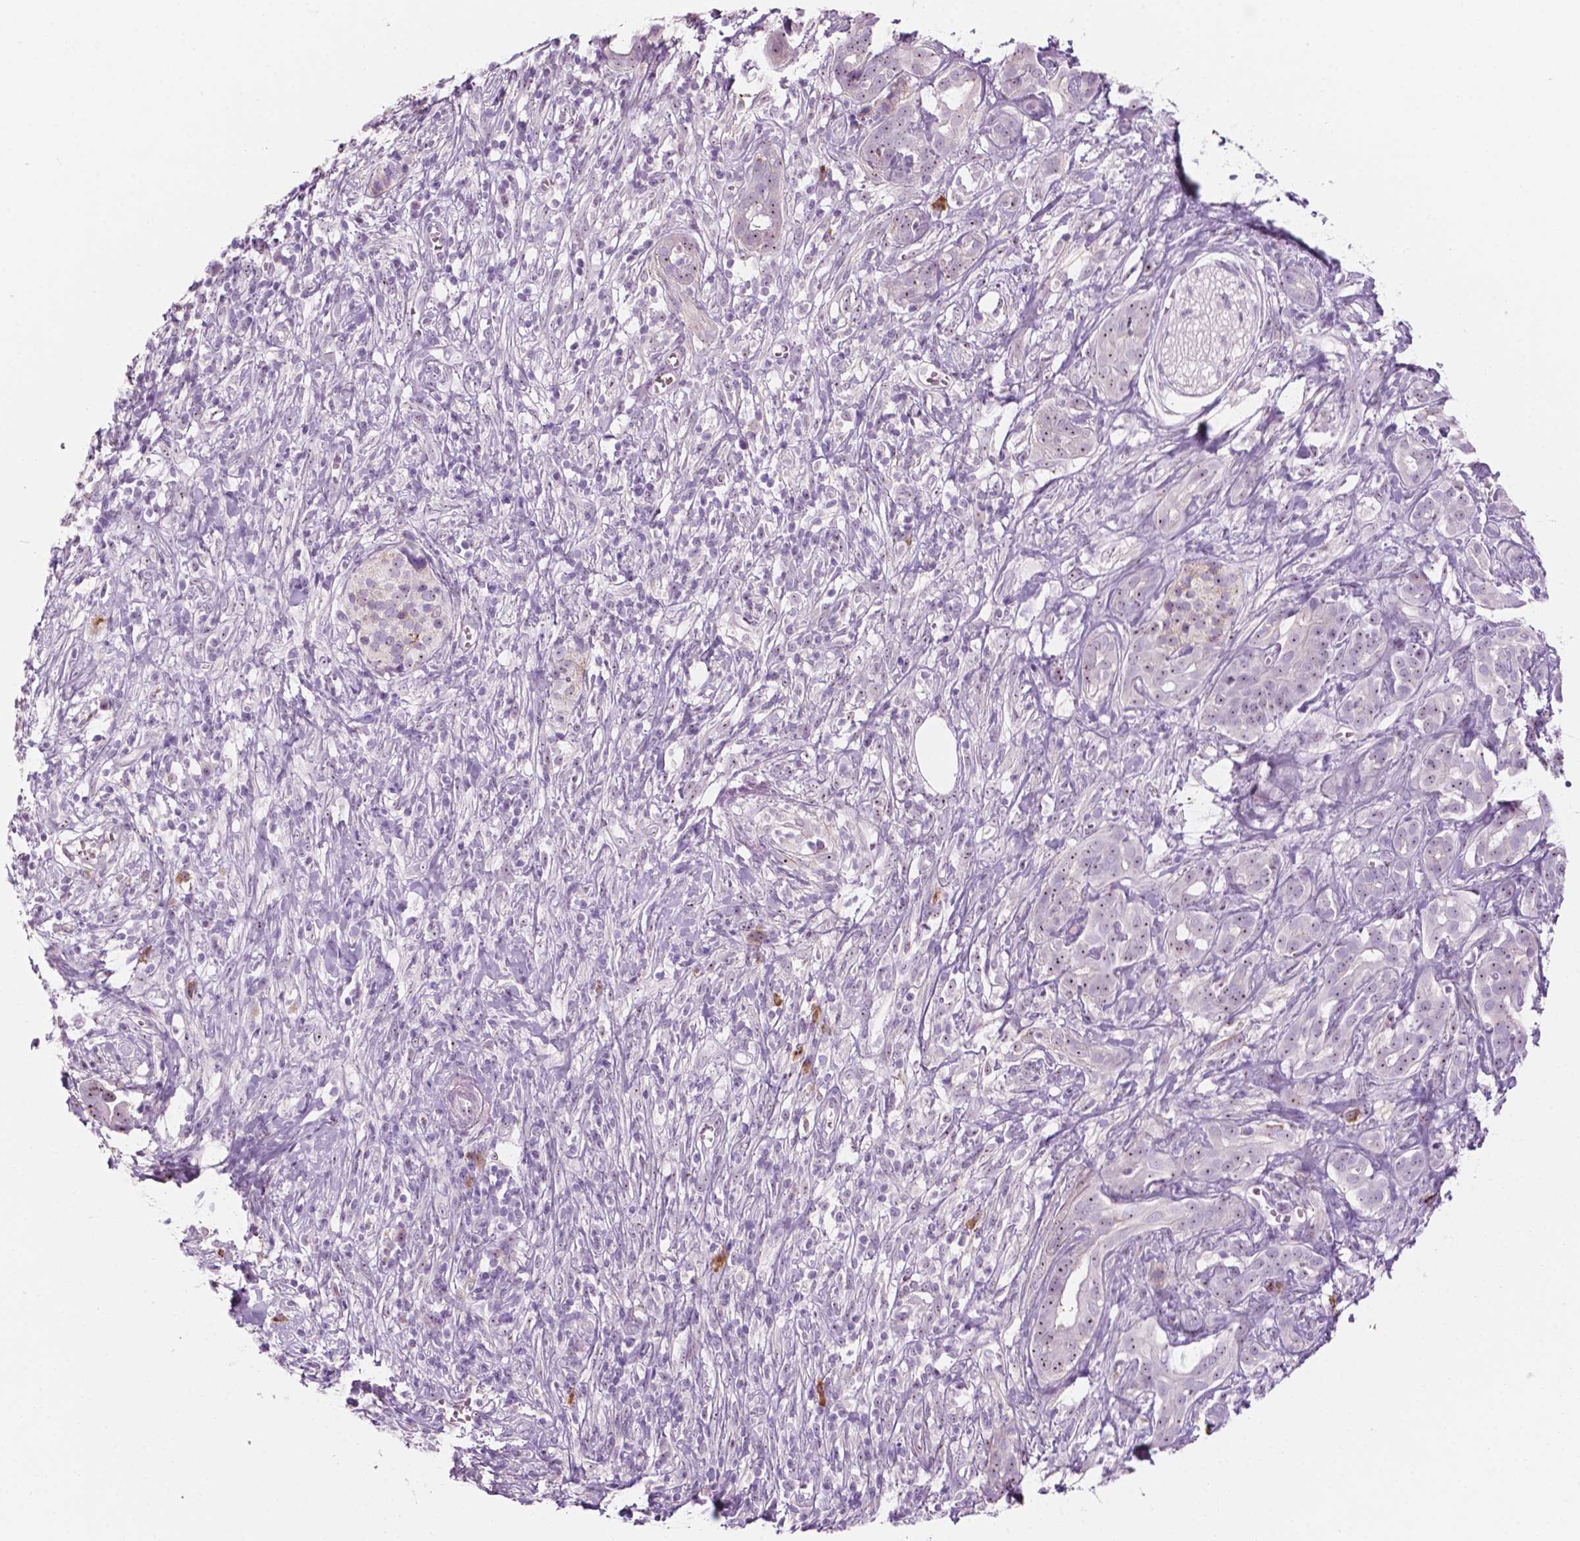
{"staining": {"intensity": "weak", "quantity": "<25%", "location": "nuclear"}, "tissue": "pancreatic cancer", "cell_type": "Tumor cells", "image_type": "cancer", "snomed": [{"axis": "morphology", "description": "Adenocarcinoma, NOS"}, {"axis": "topography", "description": "Pancreas"}], "caption": "Pancreatic cancer stained for a protein using immunohistochemistry (IHC) shows no staining tumor cells.", "gene": "ZNF853", "patient": {"sex": "male", "age": 61}}